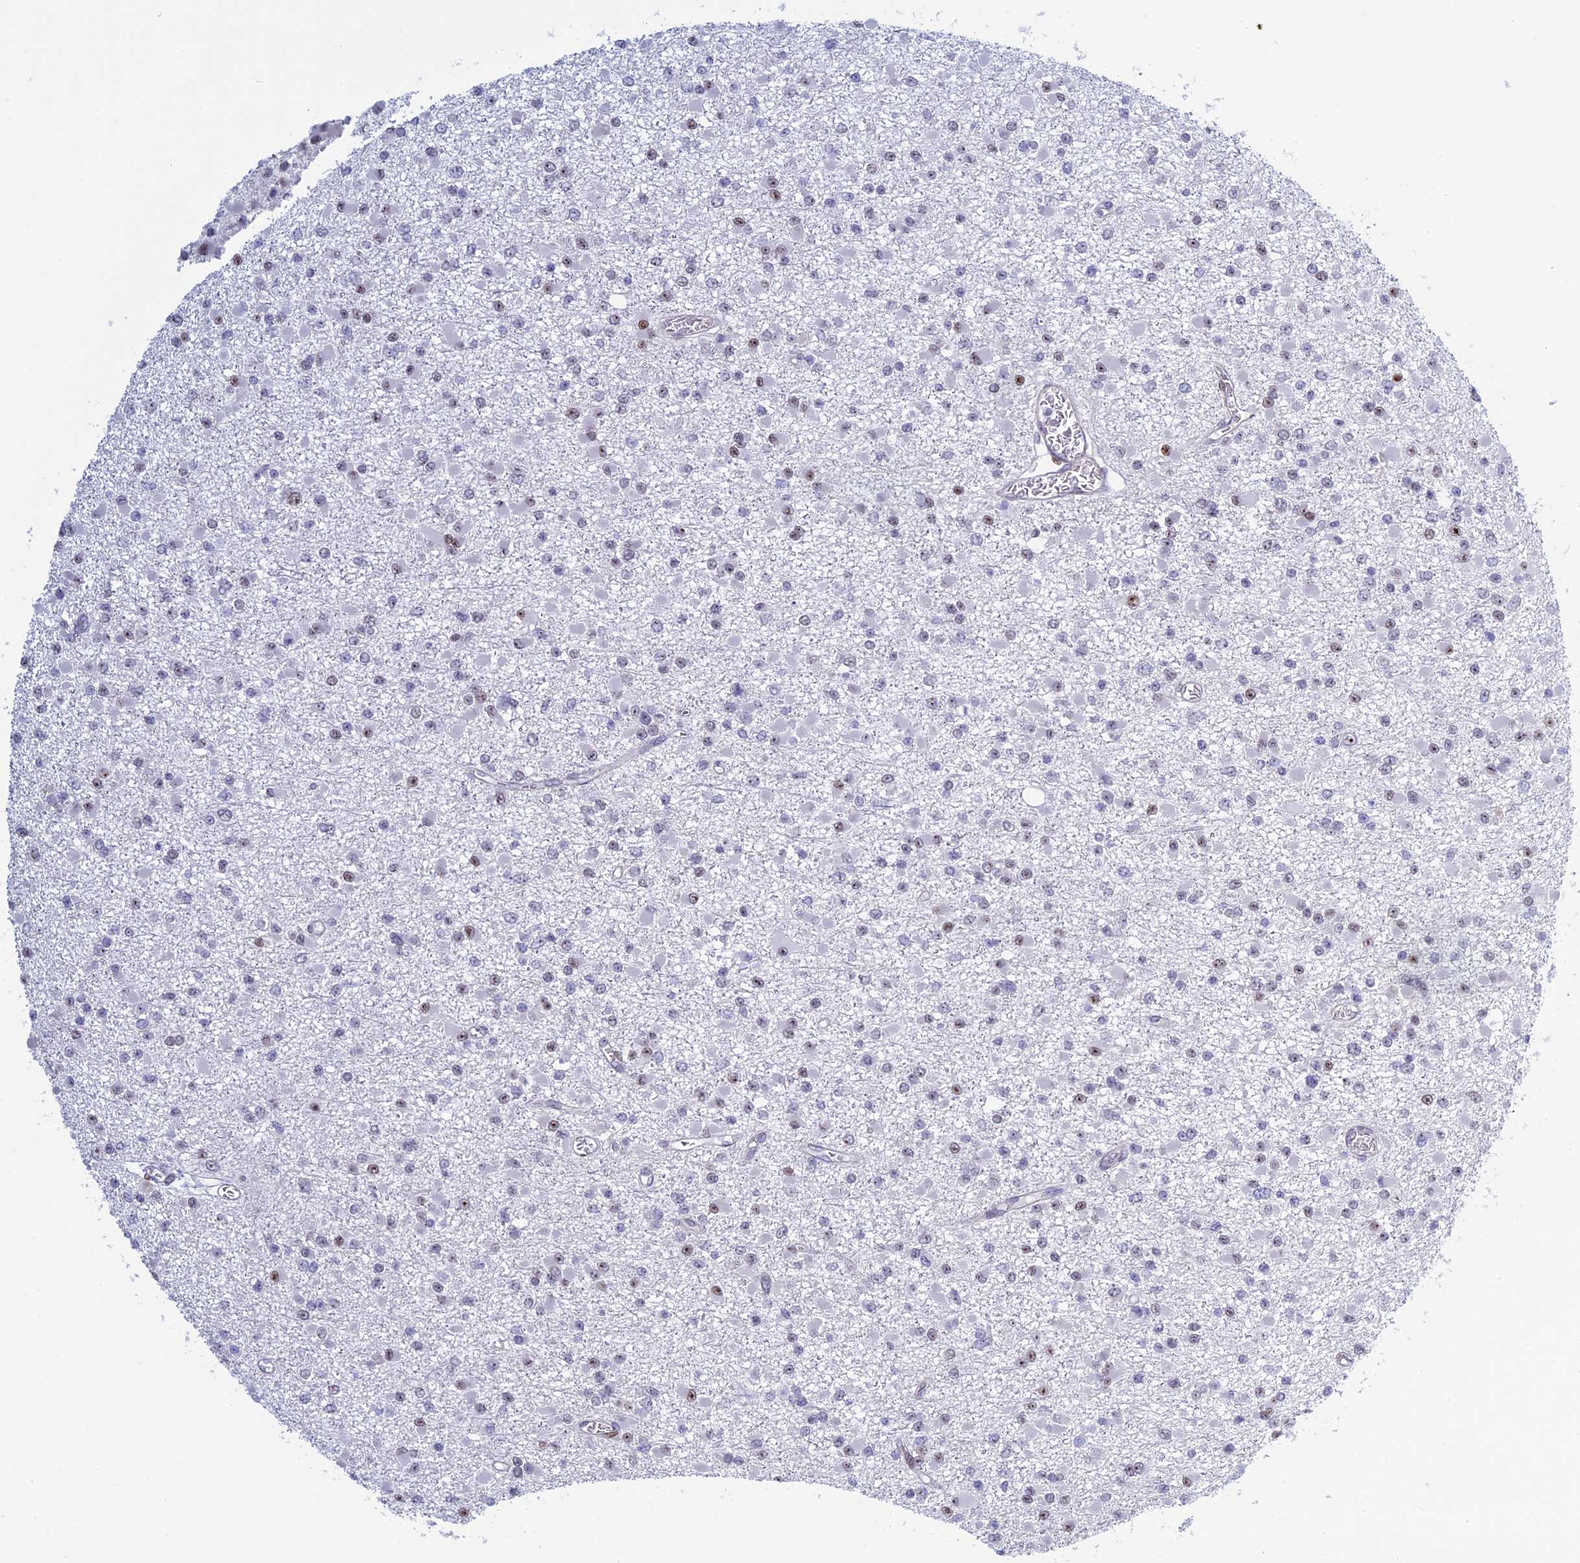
{"staining": {"intensity": "weak", "quantity": "25%-75%", "location": "nuclear"}, "tissue": "glioma", "cell_type": "Tumor cells", "image_type": "cancer", "snomed": [{"axis": "morphology", "description": "Glioma, malignant, Low grade"}, {"axis": "topography", "description": "Brain"}], "caption": "Weak nuclear positivity for a protein is present in about 25%-75% of tumor cells of glioma using immunohistochemistry (IHC).", "gene": "CCDC86", "patient": {"sex": "female", "age": 22}}